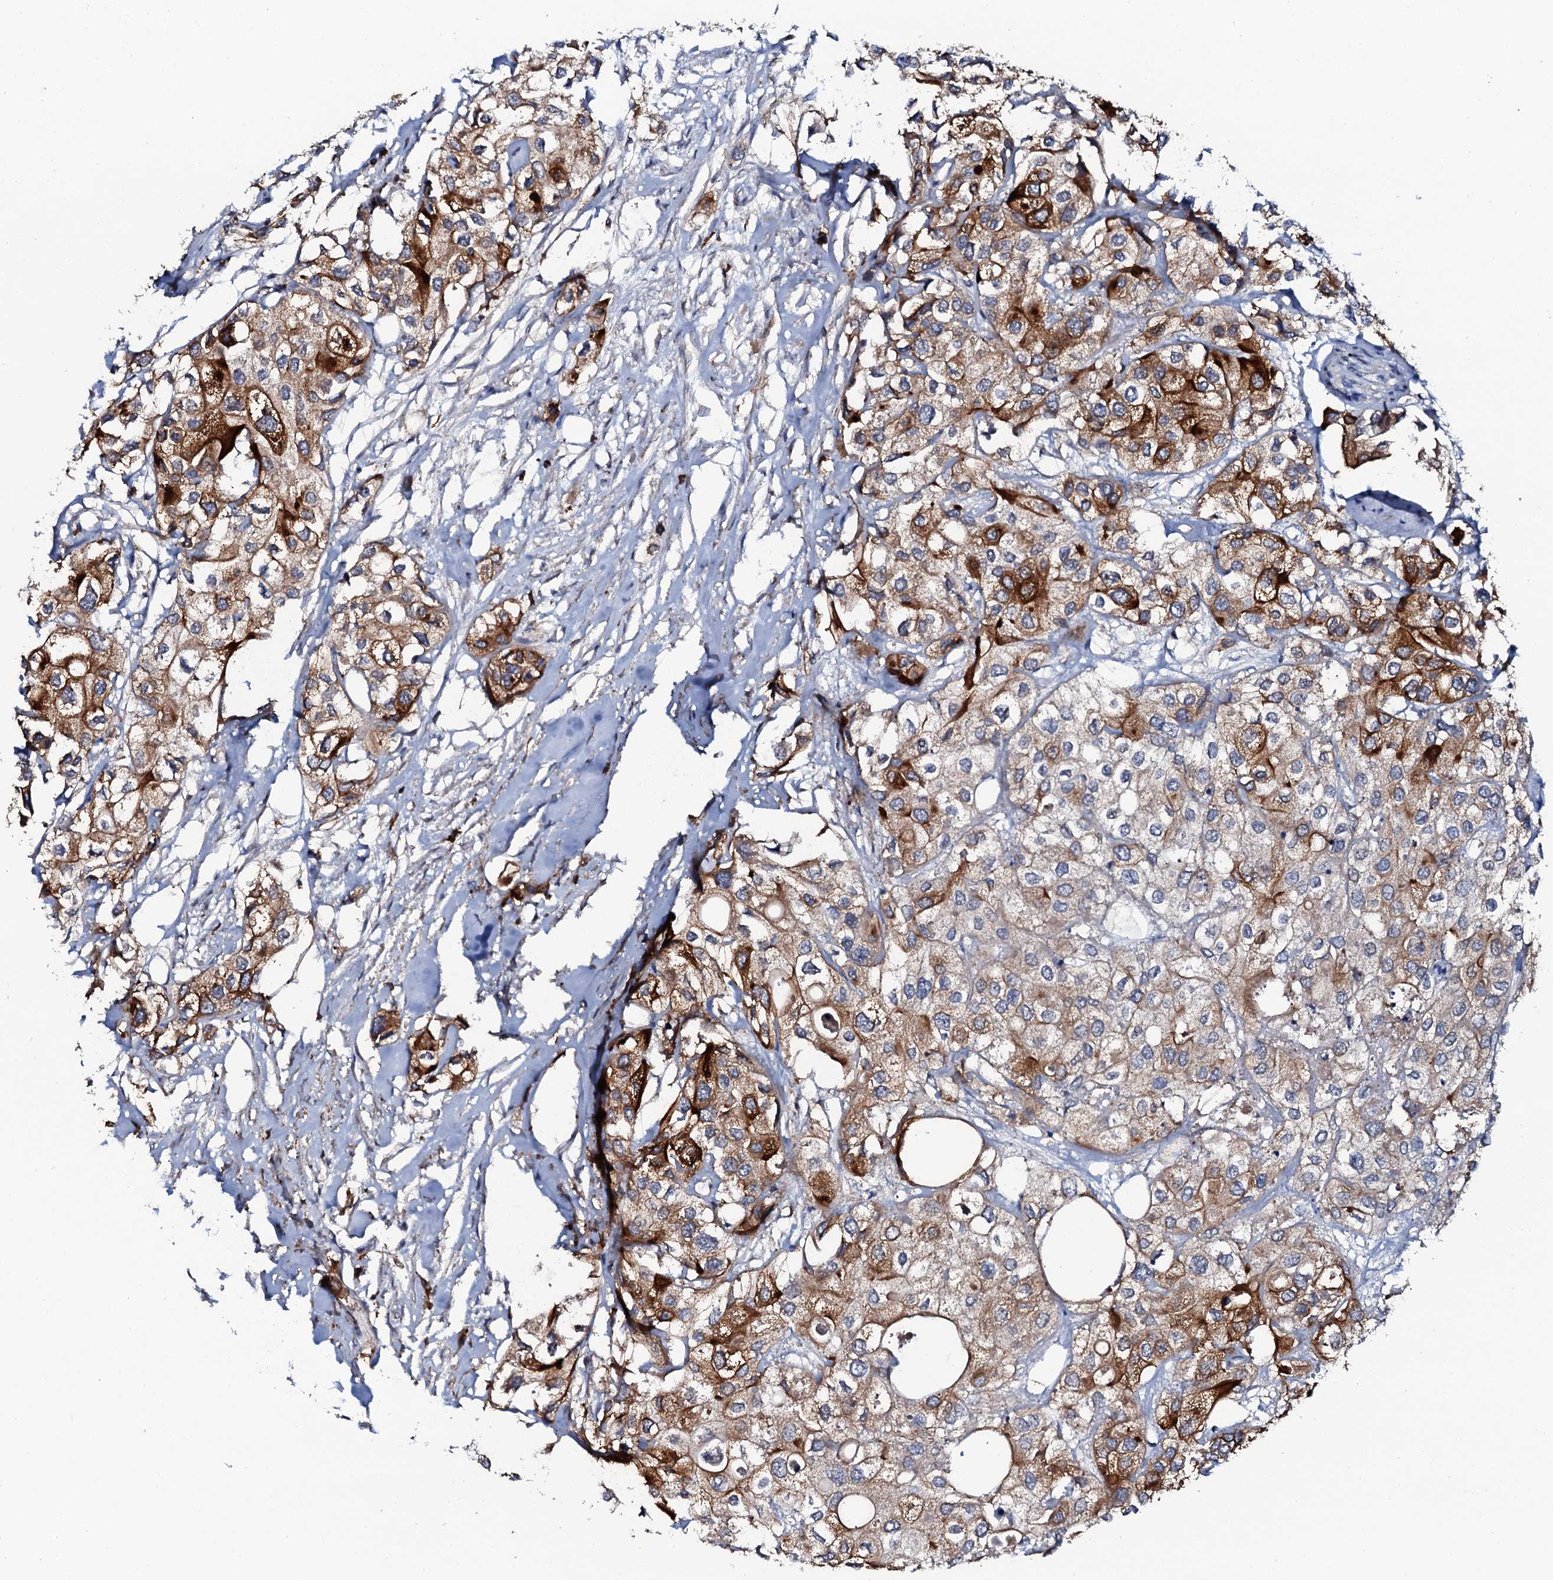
{"staining": {"intensity": "strong", "quantity": "25%-75%", "location": "cytoplasmic/membranous"}, "tissue": "urothelial cancer", "cell_type": "Tumor cells", "image_type": "cancer", "snomed": [{"axis": "morphology", "description": "Urothelial carcinoma, High grade"}, {"axis": "topography", "description": "Urinary bladder"}], "caption": "Immunohistochemistry (IHC) (DAB (3,3'-diaminobenzidine)) staining of human urothelial carcinoma (high-grade) exhibits strong cytoplasmic/membranous protein expression in approximately 25%-75% of tumor cells. Nuclei are stained in blue.", "gene": "VAMP8", "patient": {"sex": "male", "age": 64}}